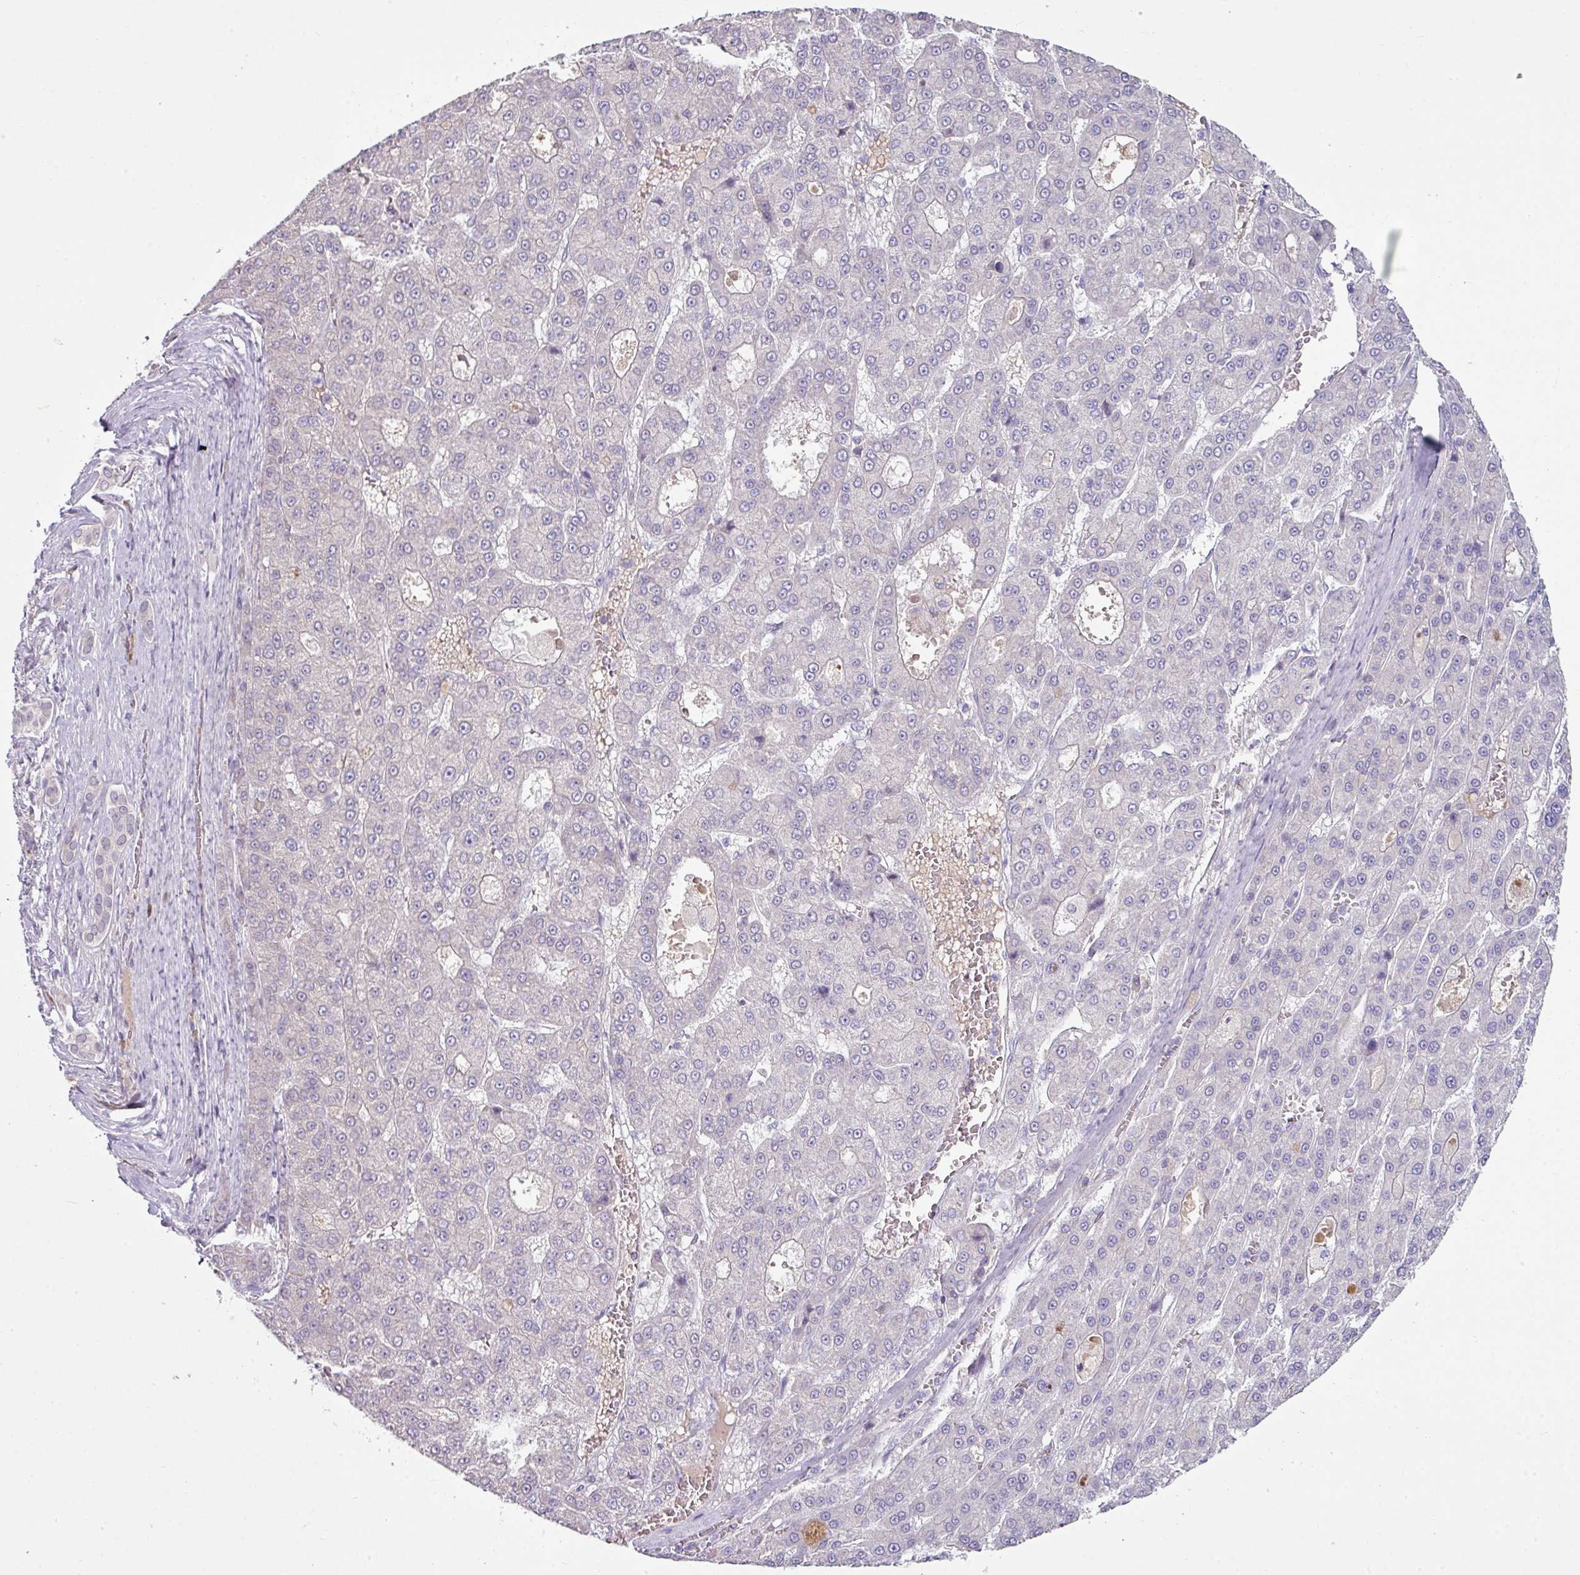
{"staining": {"intensity": "negative", "quantity": "none", "location": "none"}, "tissue": "liver cancer", "cell_type": "Tumor cells", "image_type": "cancer", "snomed": [{"axis": "morphology", "description": "Carcinoma, Hepatocellular, NOS"}, {"axis": "topography", "description": "Liver"}], "caption": "Liver cancer (hepatocellular carcinoma) stained for a protein using immunohistochemistry demonstrates no staining tumor cells.", "gene": "SLAMF6", "patient": {"sex": "male", "age": 70}}